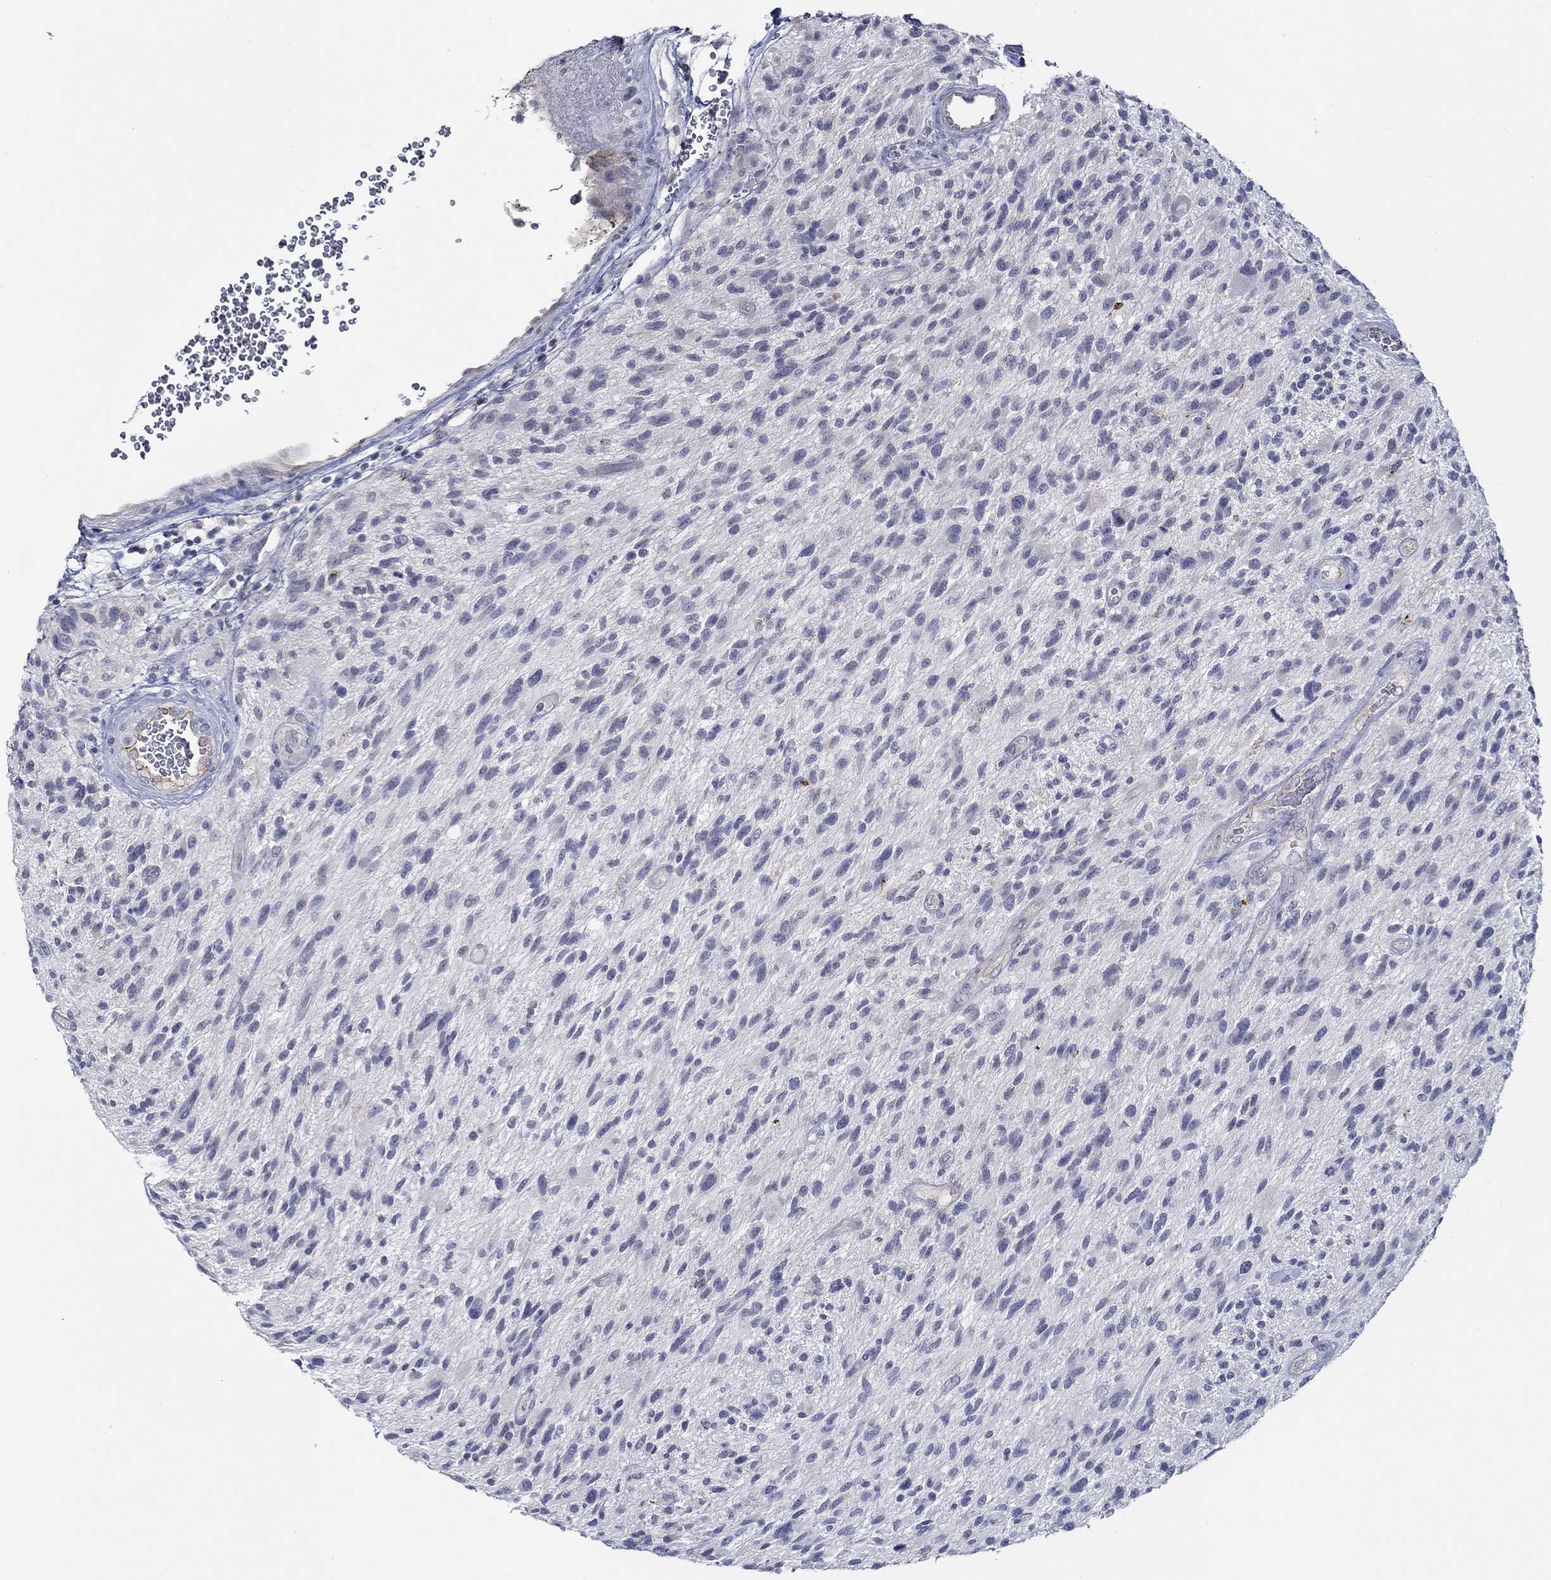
{"staining": {"intensity": "negative", "quantity": "none", "location": "none"}, "tissue": "glioma", "cell_type": "Tumor cells", "image_type": "cancer", "snomed": [{"axis": "morphology", "description": "Glioma, malignant, High grade"}, {"axis": "topography", "description": "Brain"}], "caption": "DAB immunohistochemical staining of human malignant high-grade glioma shows no significant positivity in tumor cells.", "gene": "GJA5", "patient": {"sex": "male", "age": 47}}